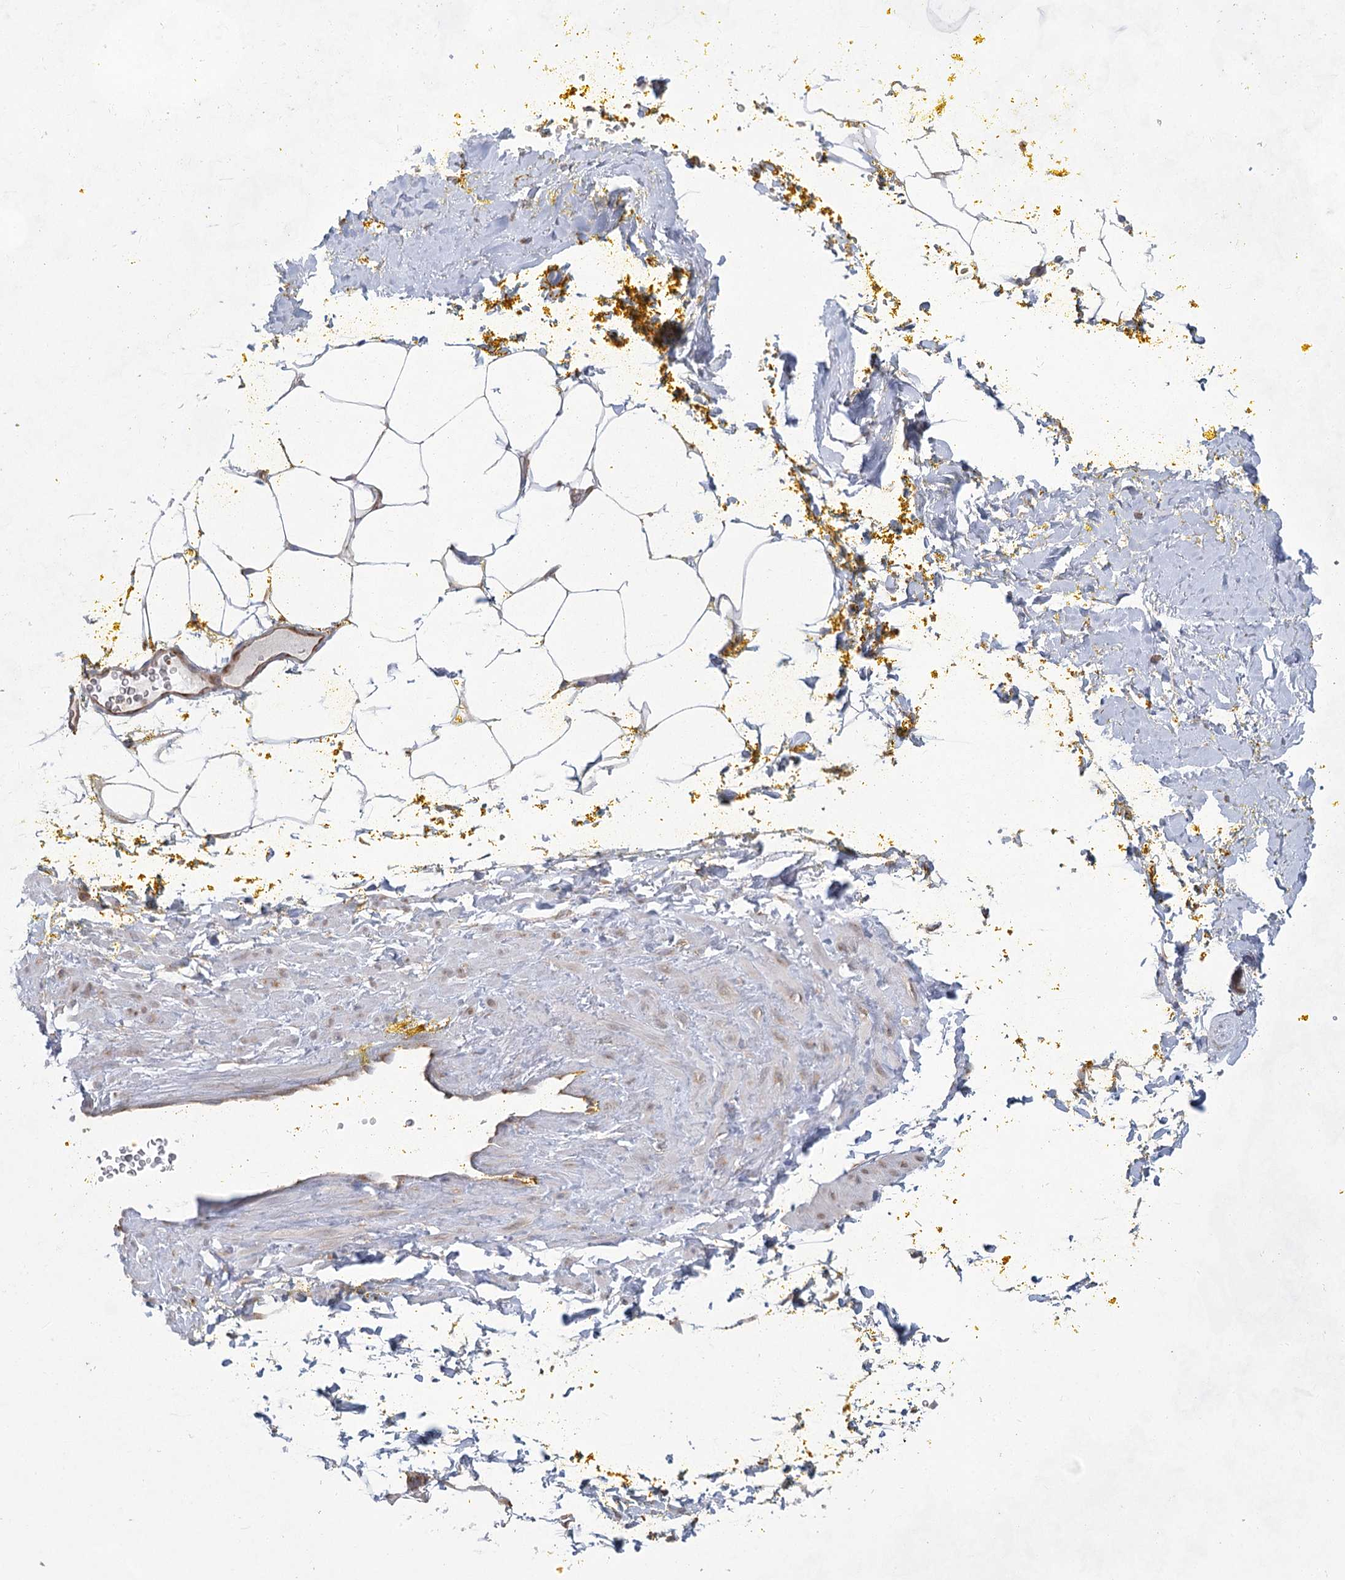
{"staining": {"intensity": "weak", "quantity": "<25%", "location": "cytoplasmic/membranous"}, "tissue": "adipose tissue", "cell_type": "Adipocytes", "image_type": "normal", "snomed": [{"axis": "morphology", "description": "Normal tissue, NOS"}, {"axis": "morphology", "description": "Adenocarcinoma, Low grade"}, {"axis": "topography", "description": "Prostate"}, {"axis": "topography", "description": "Peripheral nerve tissue"}], "caption": "IHC histopathology image of unremarkable adipose tissue: adipose tissue stained with DAB demonstrates no significant protein expression in adipocytes.", "gene": "EIF3A", "patient": {"sex": "male", "age": 63}}